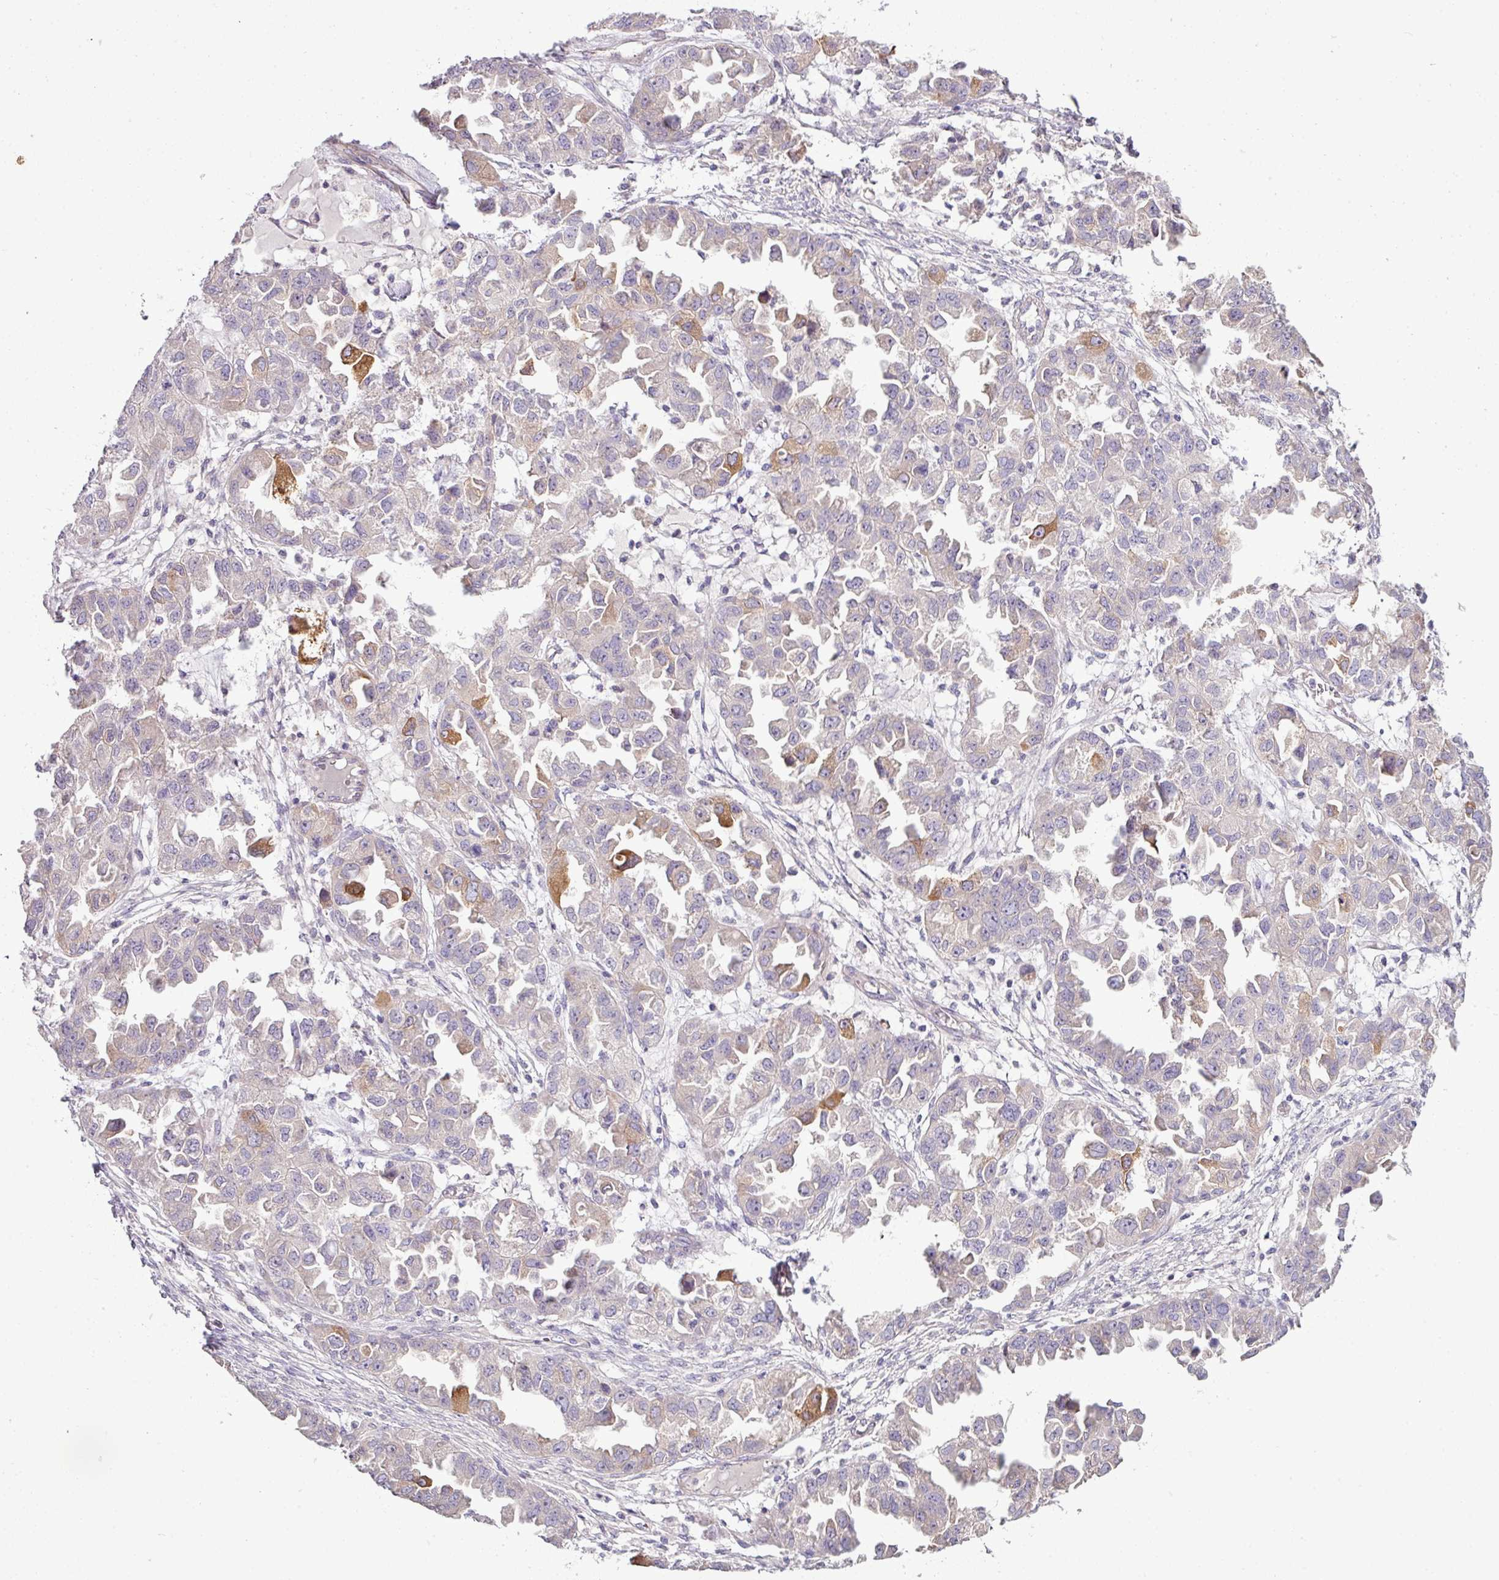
{"staining": {"intensity": "strong", "quantity": "<25%", "location": "cytoplasmic/membranous"}, "tissue": "ovarian cancer", "cell_type": "Tumor cells", "image_type": "cancer", "snomed": [{"axis": "morphology", "description": "Cystadenocarcinoma, serous, NOS"}, {"axis": "topography", "description": "Ovary"}], "caption": "An image showing strong cytoplasmic/membranous staining in approximately <25% of tumor cells in ovarian cancer (serous cystadenocarcinoma), as visualized by brown immunohistochemical staining.", "gene": "AGAP5", "patient": {"sex": "female", "age": 84}}